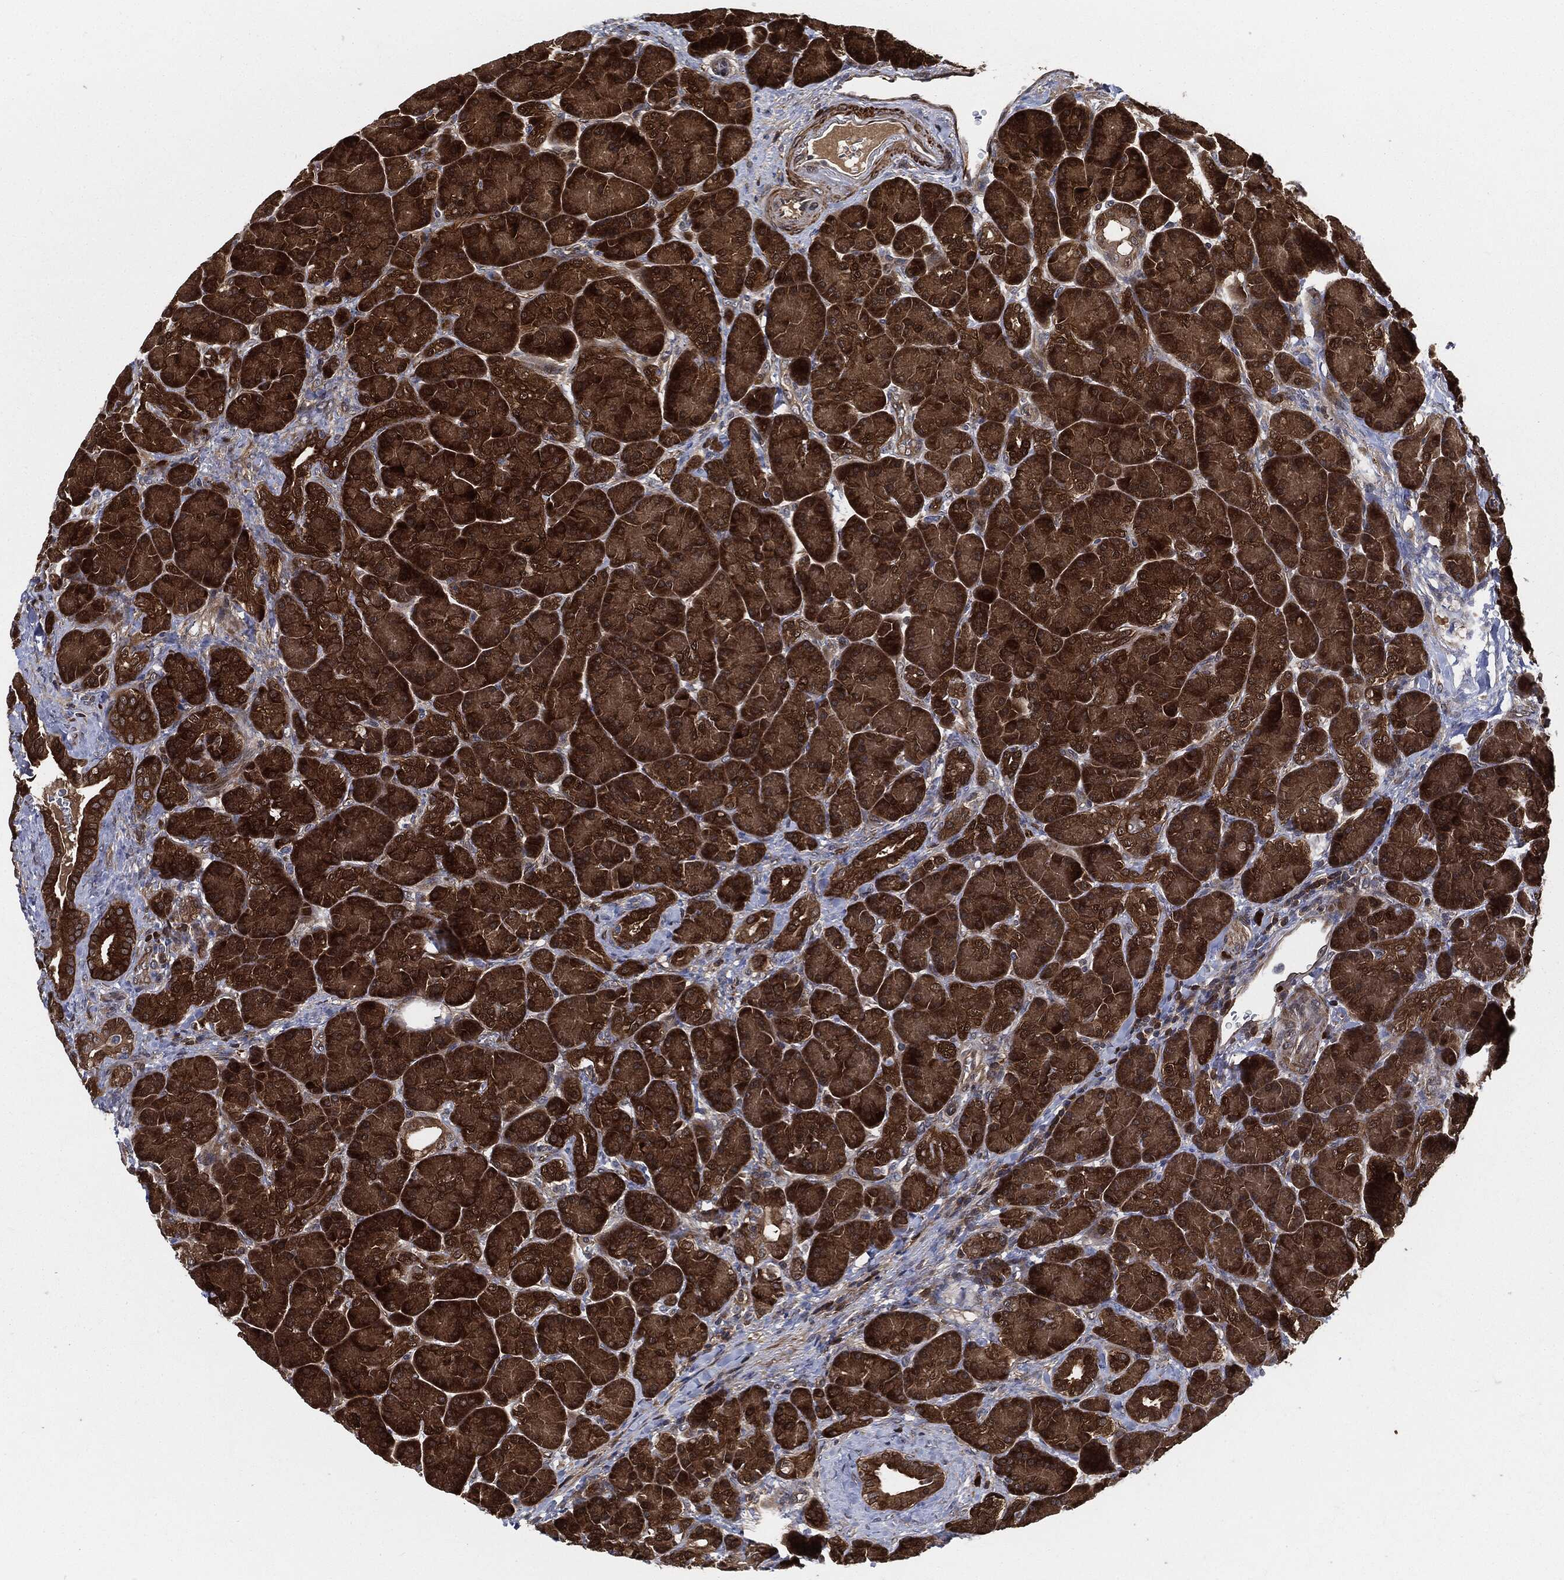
{"staining": {"intensity": "strong", "quantity": ">75%", "location": "cytoplasmic/membranous"}, "tissue": "pancreas", "cell_type": "Exocrine glandular cells", "image_type": "normal", "snomed": [{"axis": "morphology", "description": "Normal tissue, NOS"}, {"axis": "topography", "description": "Pancreas"}], "caption": "High-power microscopy captured an immunohistochemistry (IHC) micrograph of unremarkable pancreas, revealing strong cytoplasmic/membranous staining in about >75% of exocrine glandular cells. (IHC, brightfield microscopy, high magnification).", "gene": "PRDX2", "patient": {"sex": "female", "age": 63}}